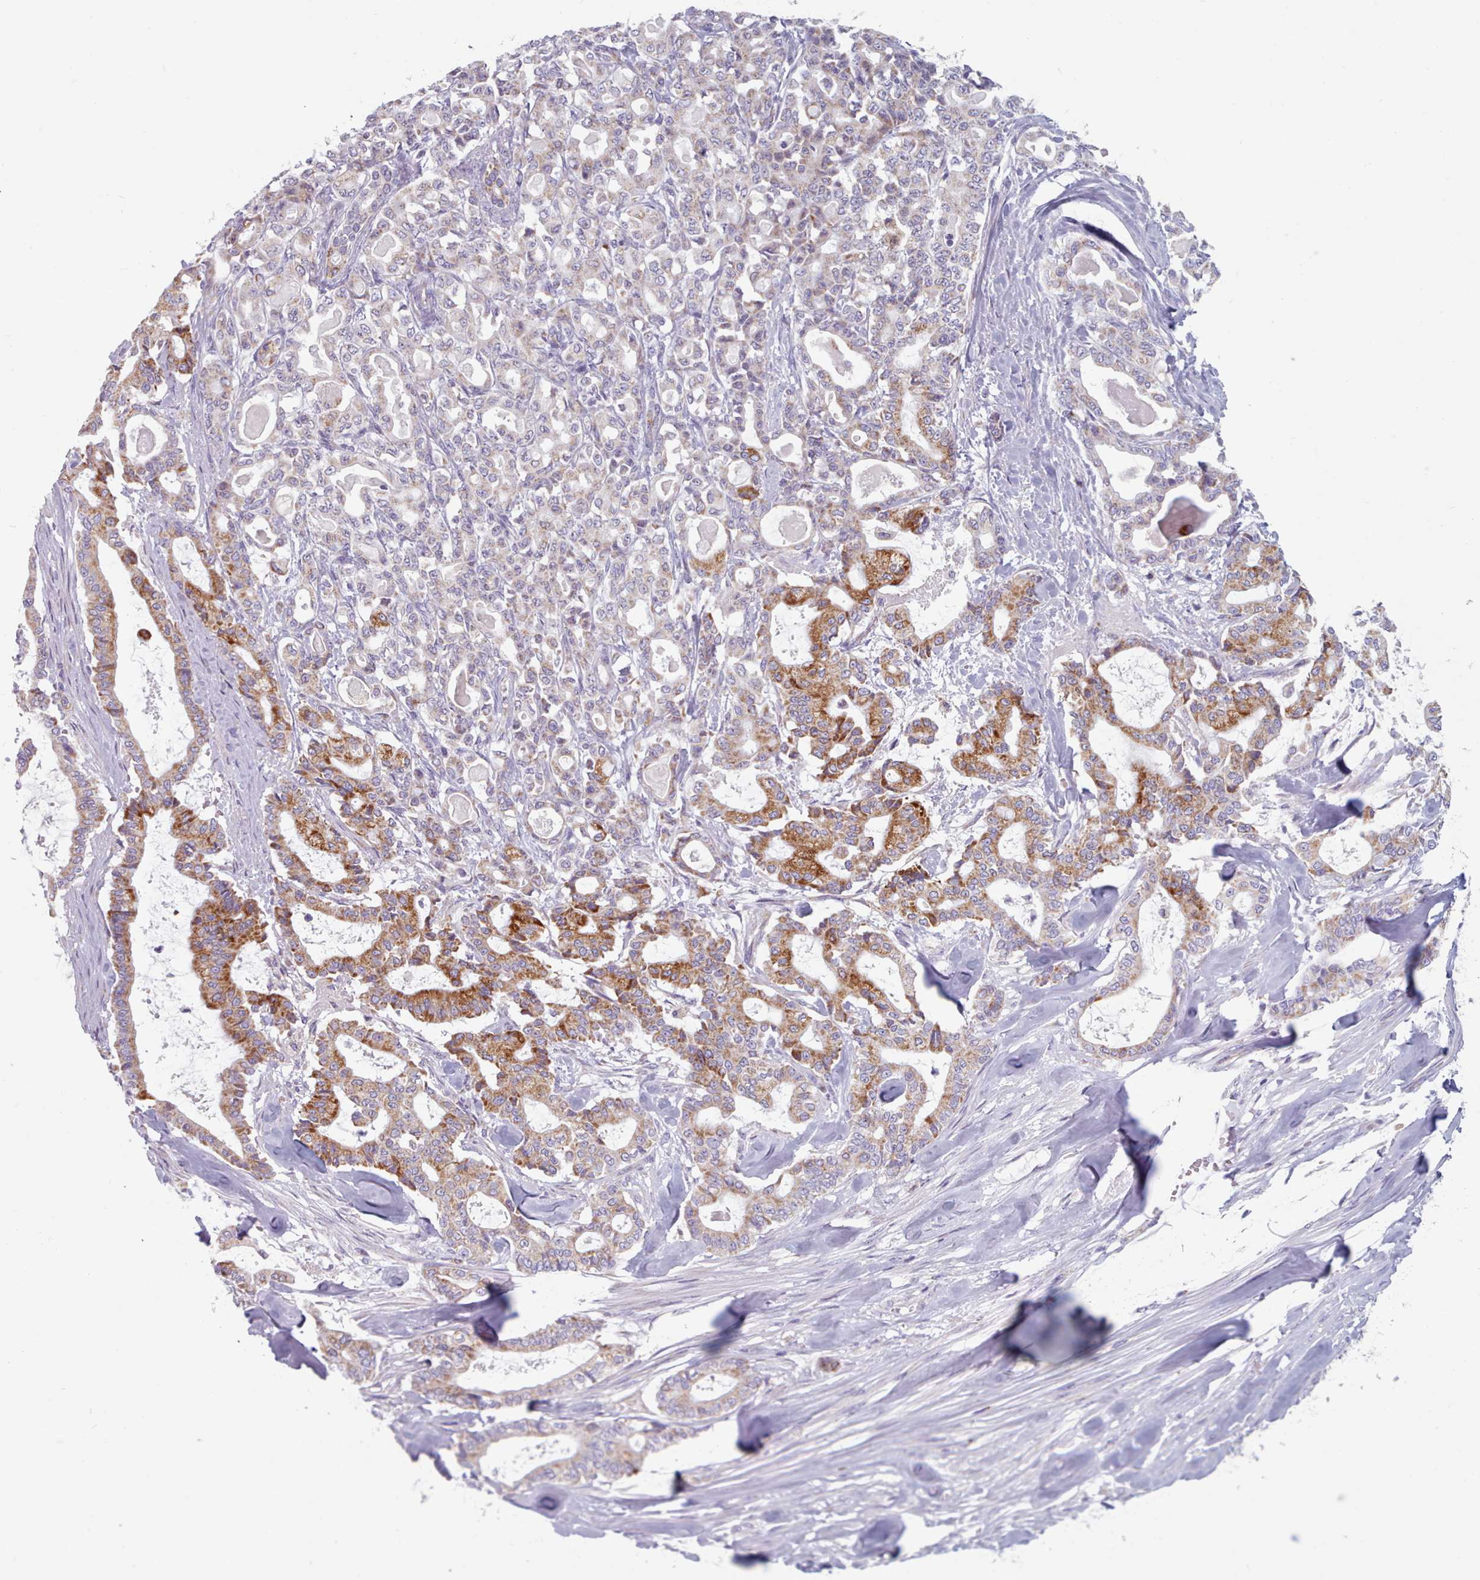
{"staining": {"intensity": "moderate", "quantity": "25%-75%", "location": "cytoplasmic/membranous"}, "tissue": "pancreatic cancer", "cell_type": "Tumor cells", "image_type": "cancer", "snomed": [{"axis": "morphology", "description": "Adenocarcinoma, NOS"}, {"axis": "topography", "description": "Pancreas"}], "caption": "Immunohistochemistry (DAB (3,3'-diaminobenzidine)) staining of pancreatic cancer (adenocarcinoma) reveals moderate cytoplasmic/membranous protein staining in approximately 25%-75% of tumor cells.", "gene": "FAM170B", "patient": {"sex": "male", "age": 63}}